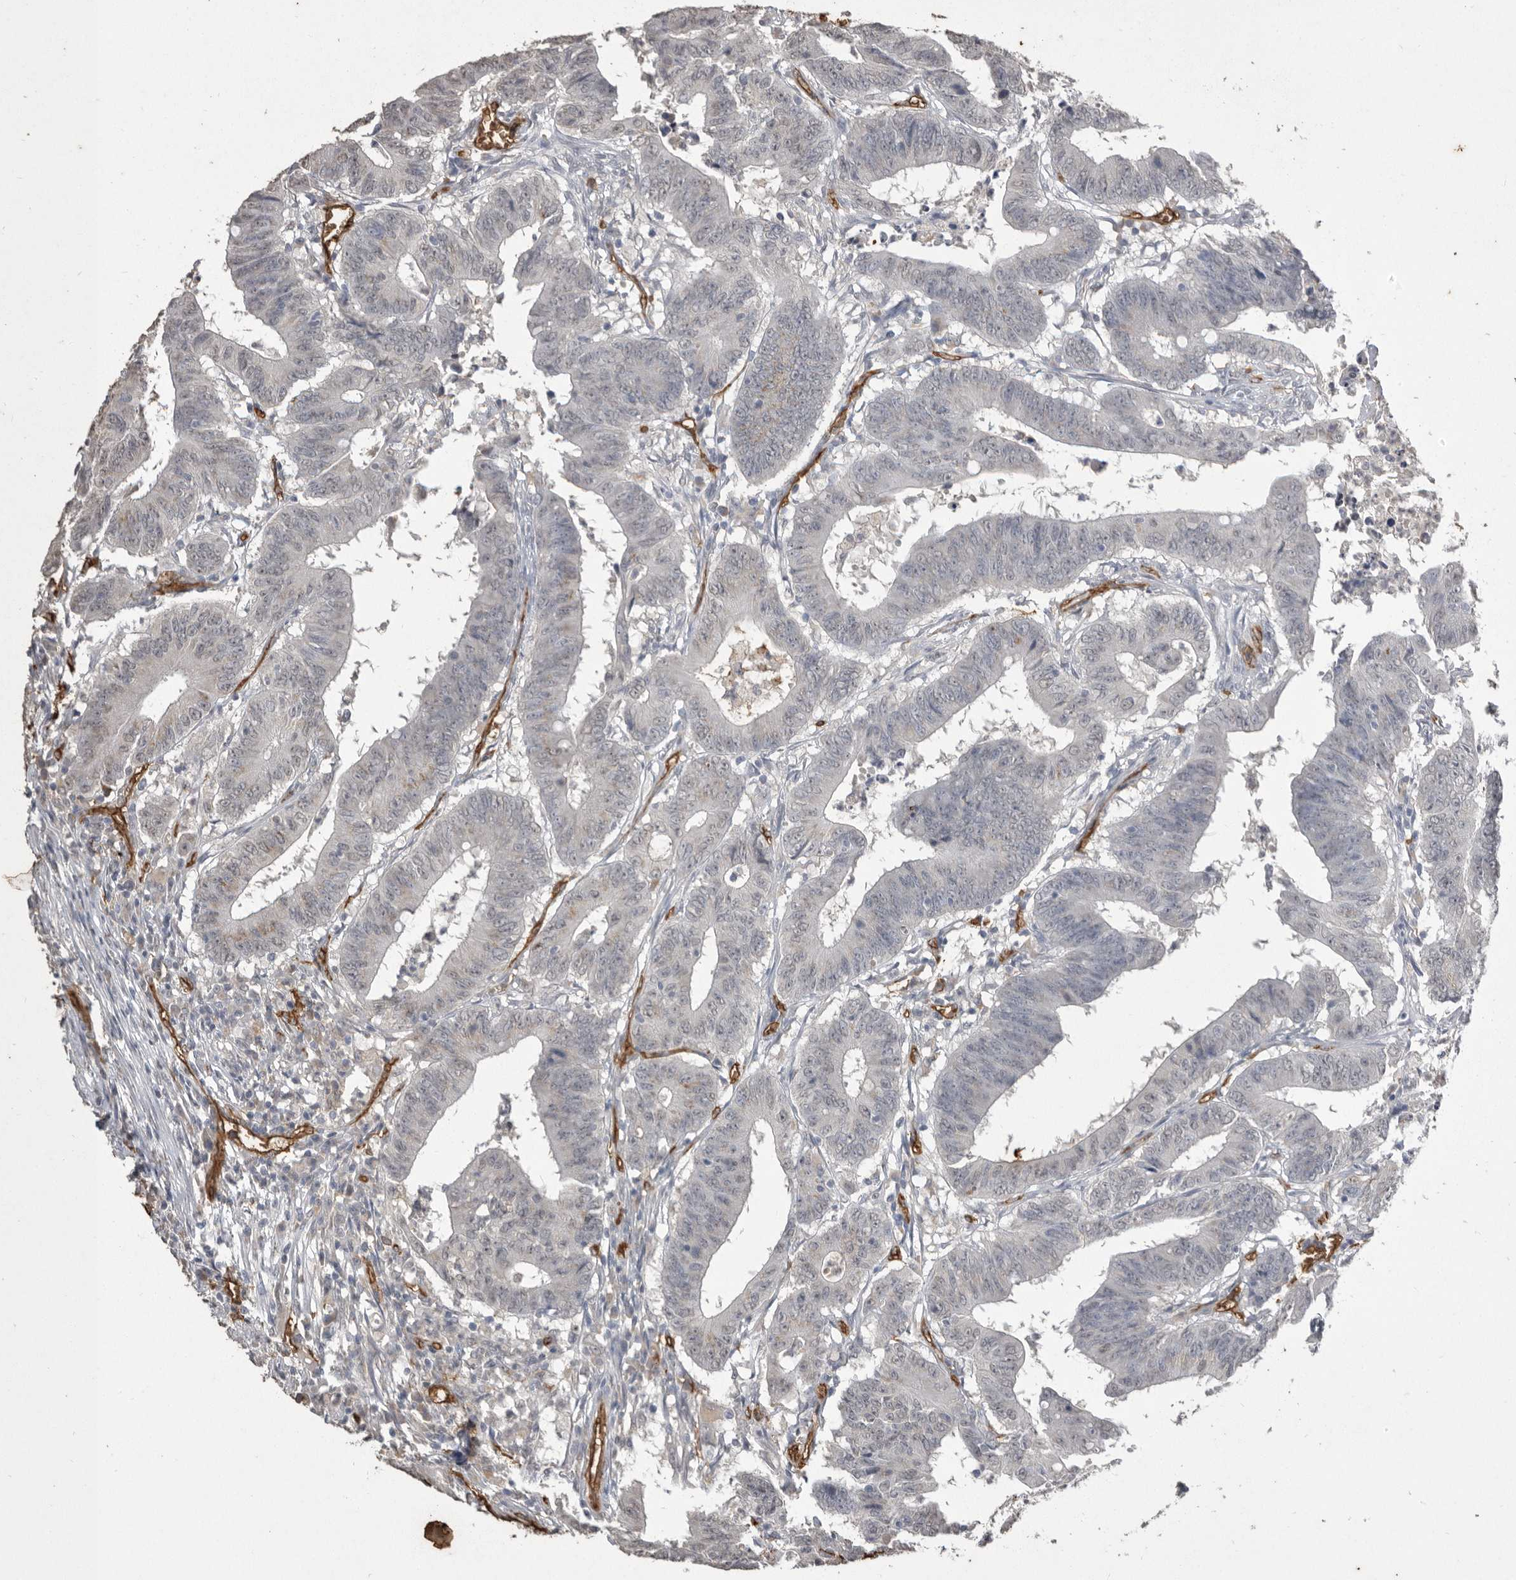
{"staining": {"intensity": "negative", "quantity": "none", "location": "none"}, "tissue": "colorectal cancer", "cell_type": "Tumor cells", "image_type": "cancer", "snomed": [{"axis": "morphology", "description": "Adenocarcinoma, NOS"}, {"axis": "topography", "description": "Colon"}], "caption": "Tumor cells show no significant protein staining in colorectal cancer.", "gene": "IL27", "patient": {"sex": "male", "age": 45}}